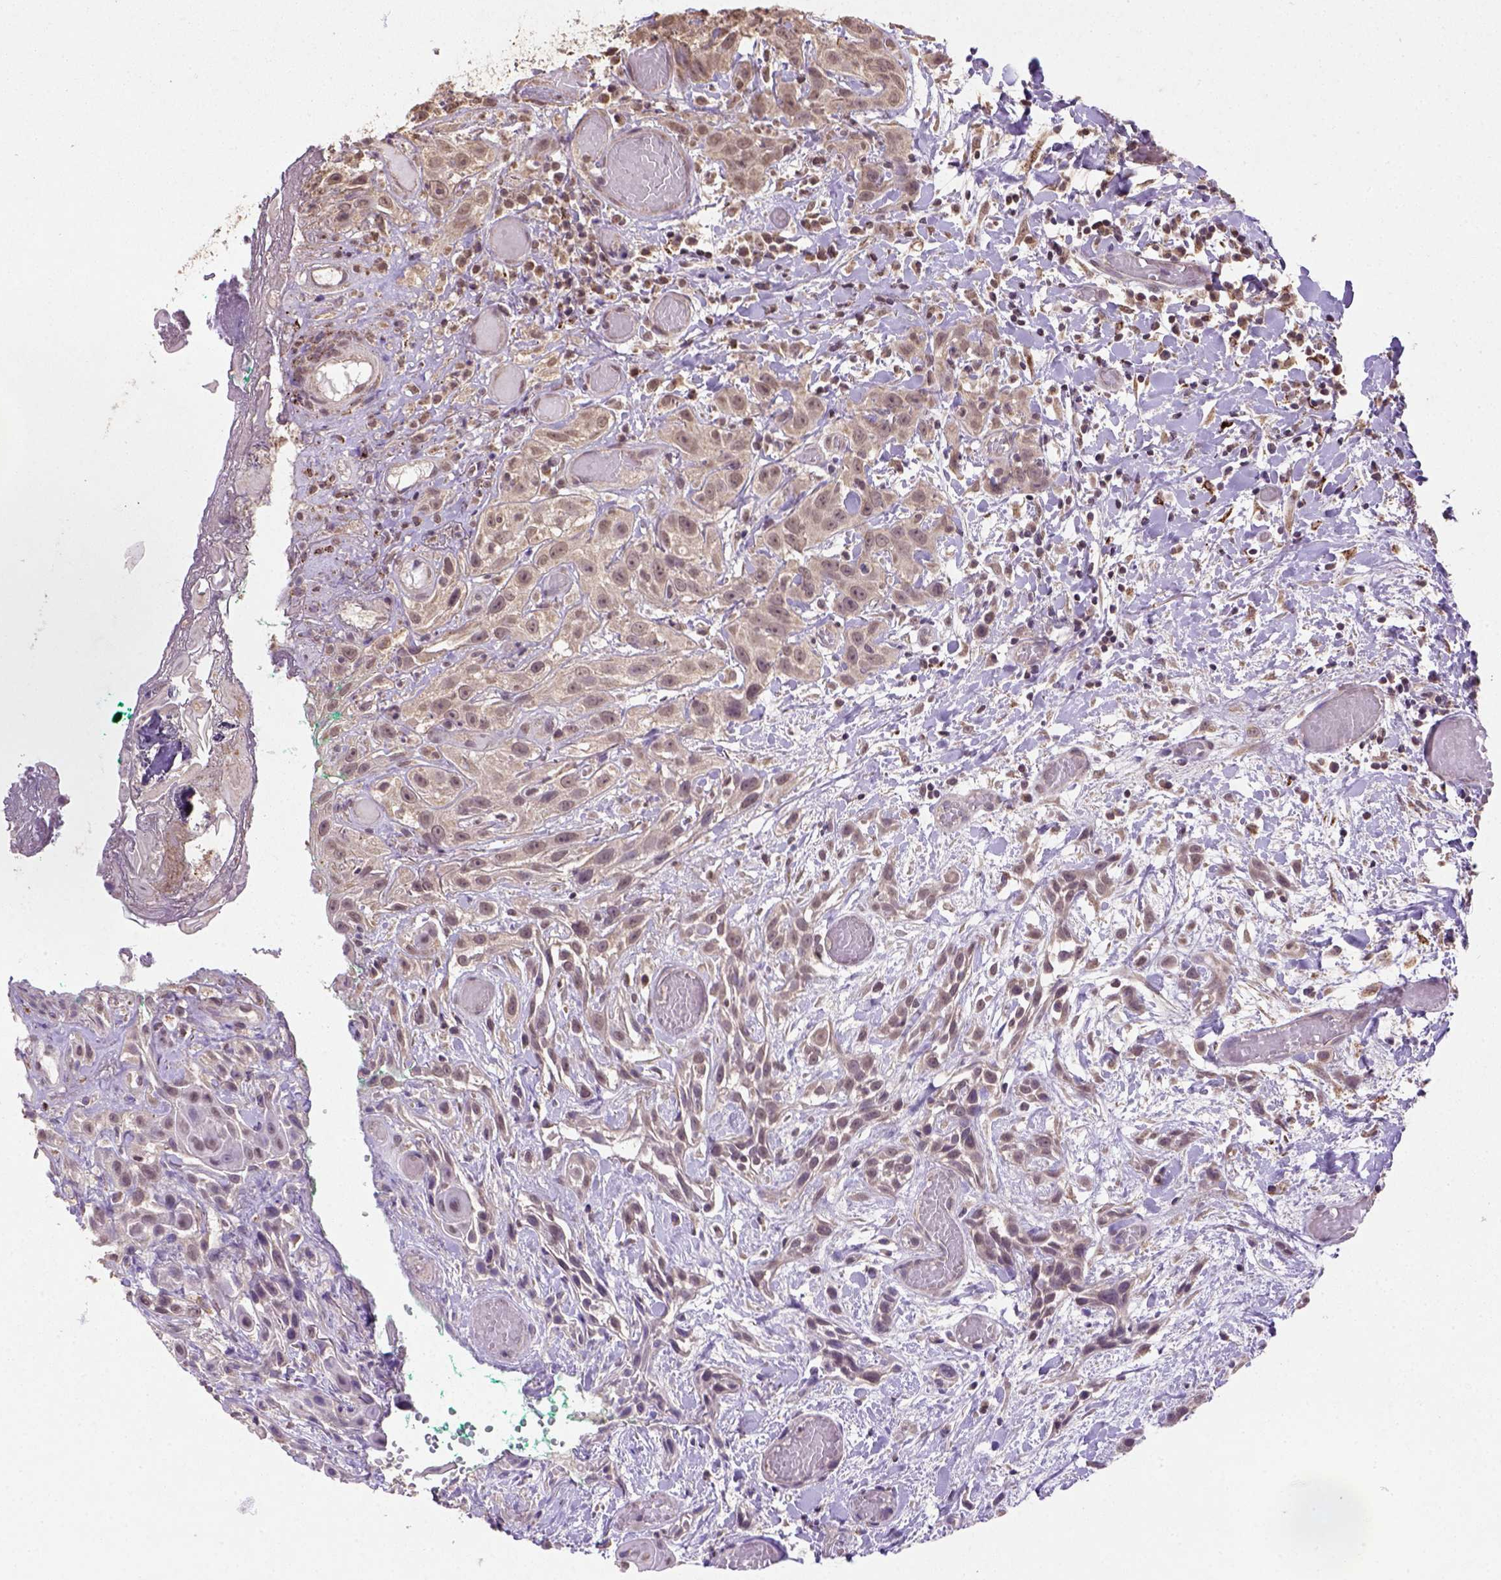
{"staining": {"intensity": "weak", "quantity": ">75%", "location": "cytoplasmic/membranous"}, "tissue": "head and neck cancer", "cell_type": "Tumor cells", "image_type": "cancer", "snomed": [{"axis": "morphology", "description": "Normal tissue, NOS"}, {"axis": "morphology", "description": "Squamous cell carcinoma, NOS"}, {"axis": "topography", "description": "Oral tissue"}, {"axis": "topography", "description": "Salivary gland"}, {"axis": "topography", "description": "Head-Neck"}], "caption": "Immunohistochemistry (IHC) of human head and neck cancer displays low levels of weak cytoplasmic/membranous staining in approximately >75% of tumor cells.", "gene": "NUDT10", "patient": {"sex": "female", "age": 62}}